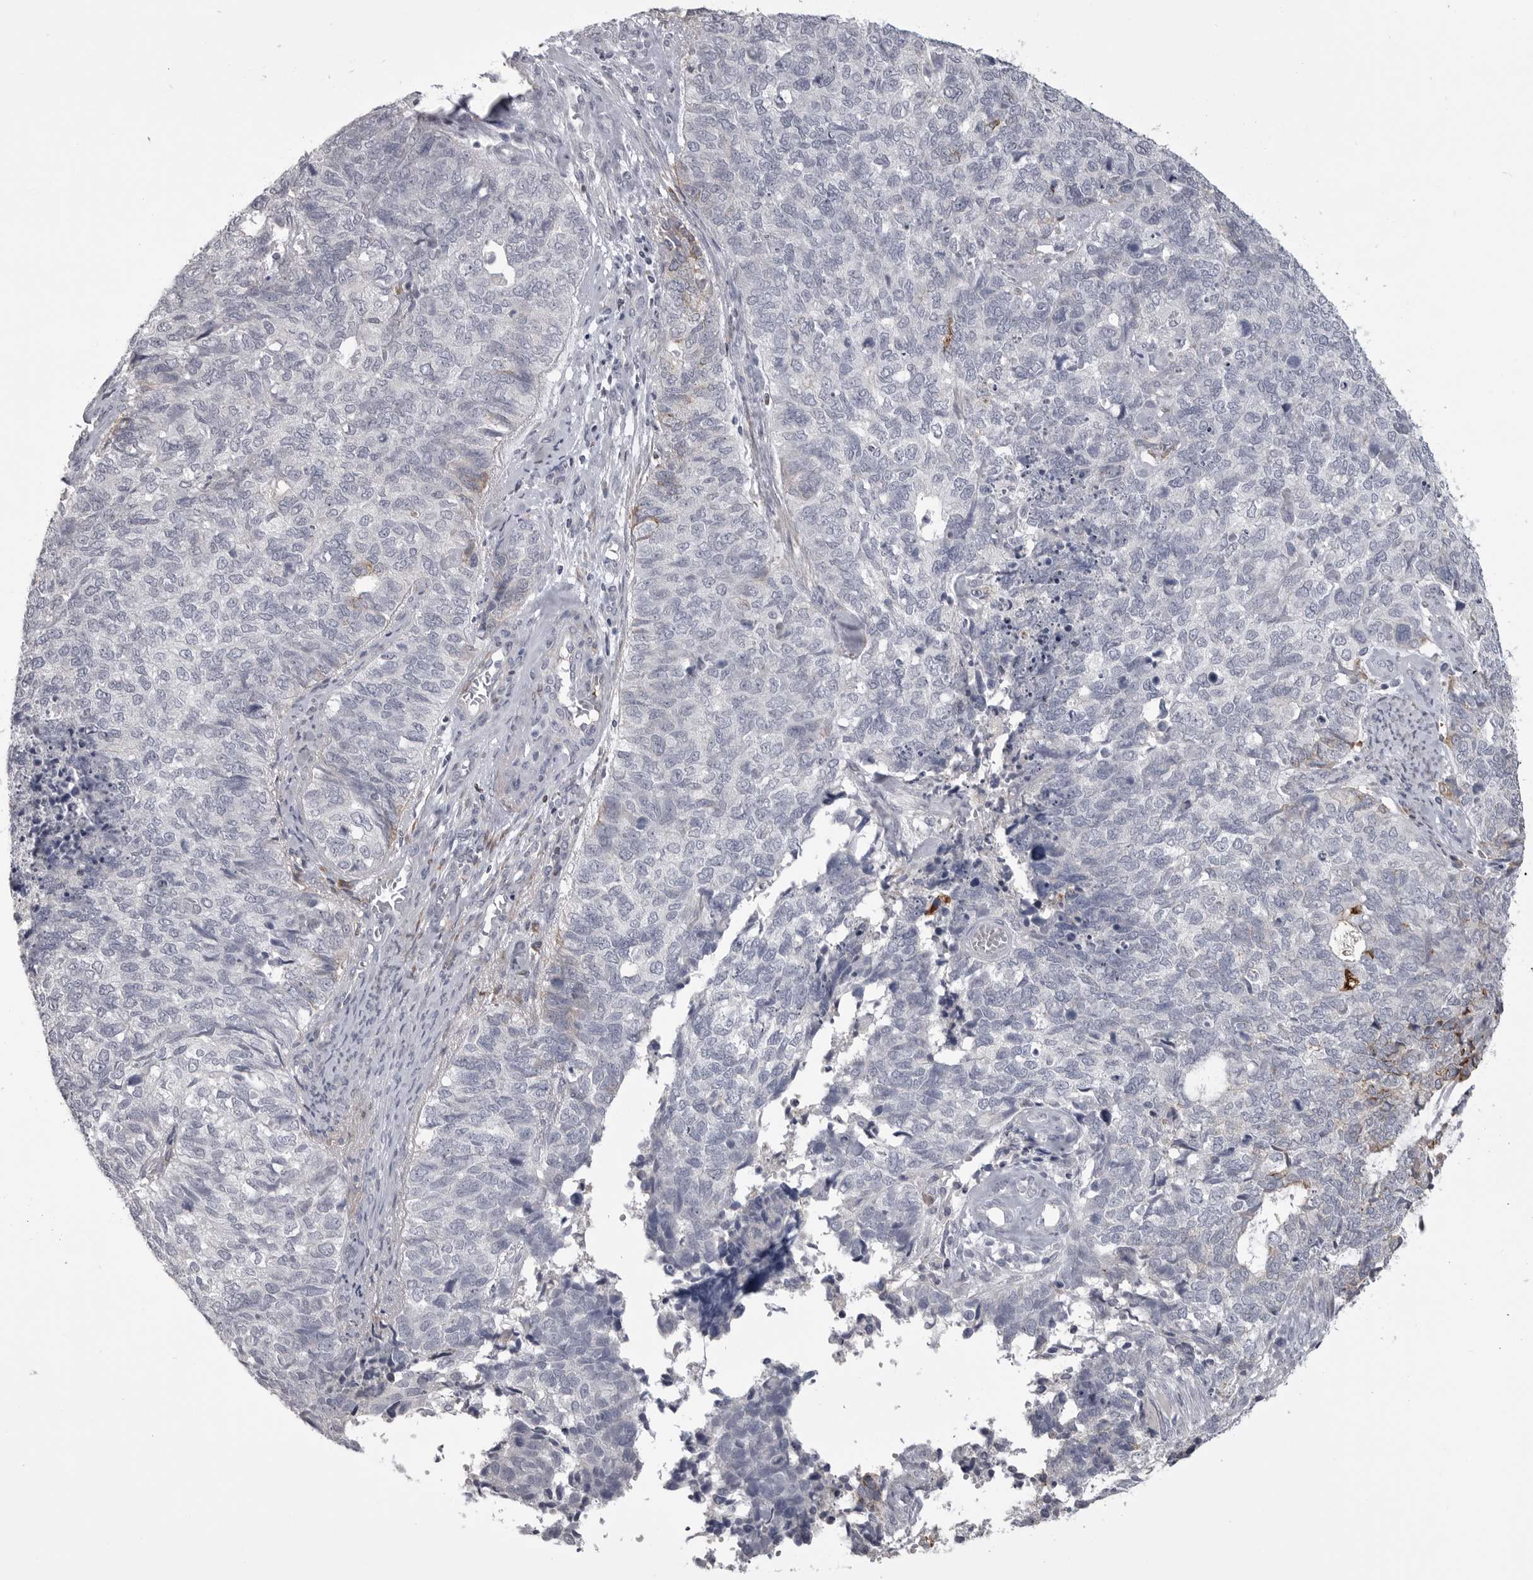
{"staining": {"intensity": "negative", "quantity": "none", "location": "none"}, "tissue": "cervical cancer", "cell_type": "Tumor cells", "image_type": "cancer", "snomed": [{"axis": "morphology", "description": "Squamous cell carcinoma, NOS"}, {"axis": "topography", "description": "Cervix"}], "caption": "Human cervical squamous cell carcinoma stained for a protein using IHC demonstrates no positivity in tumor cells.", "gene": "SERPING1", "patient": {"sex": "female", "age": 63}}